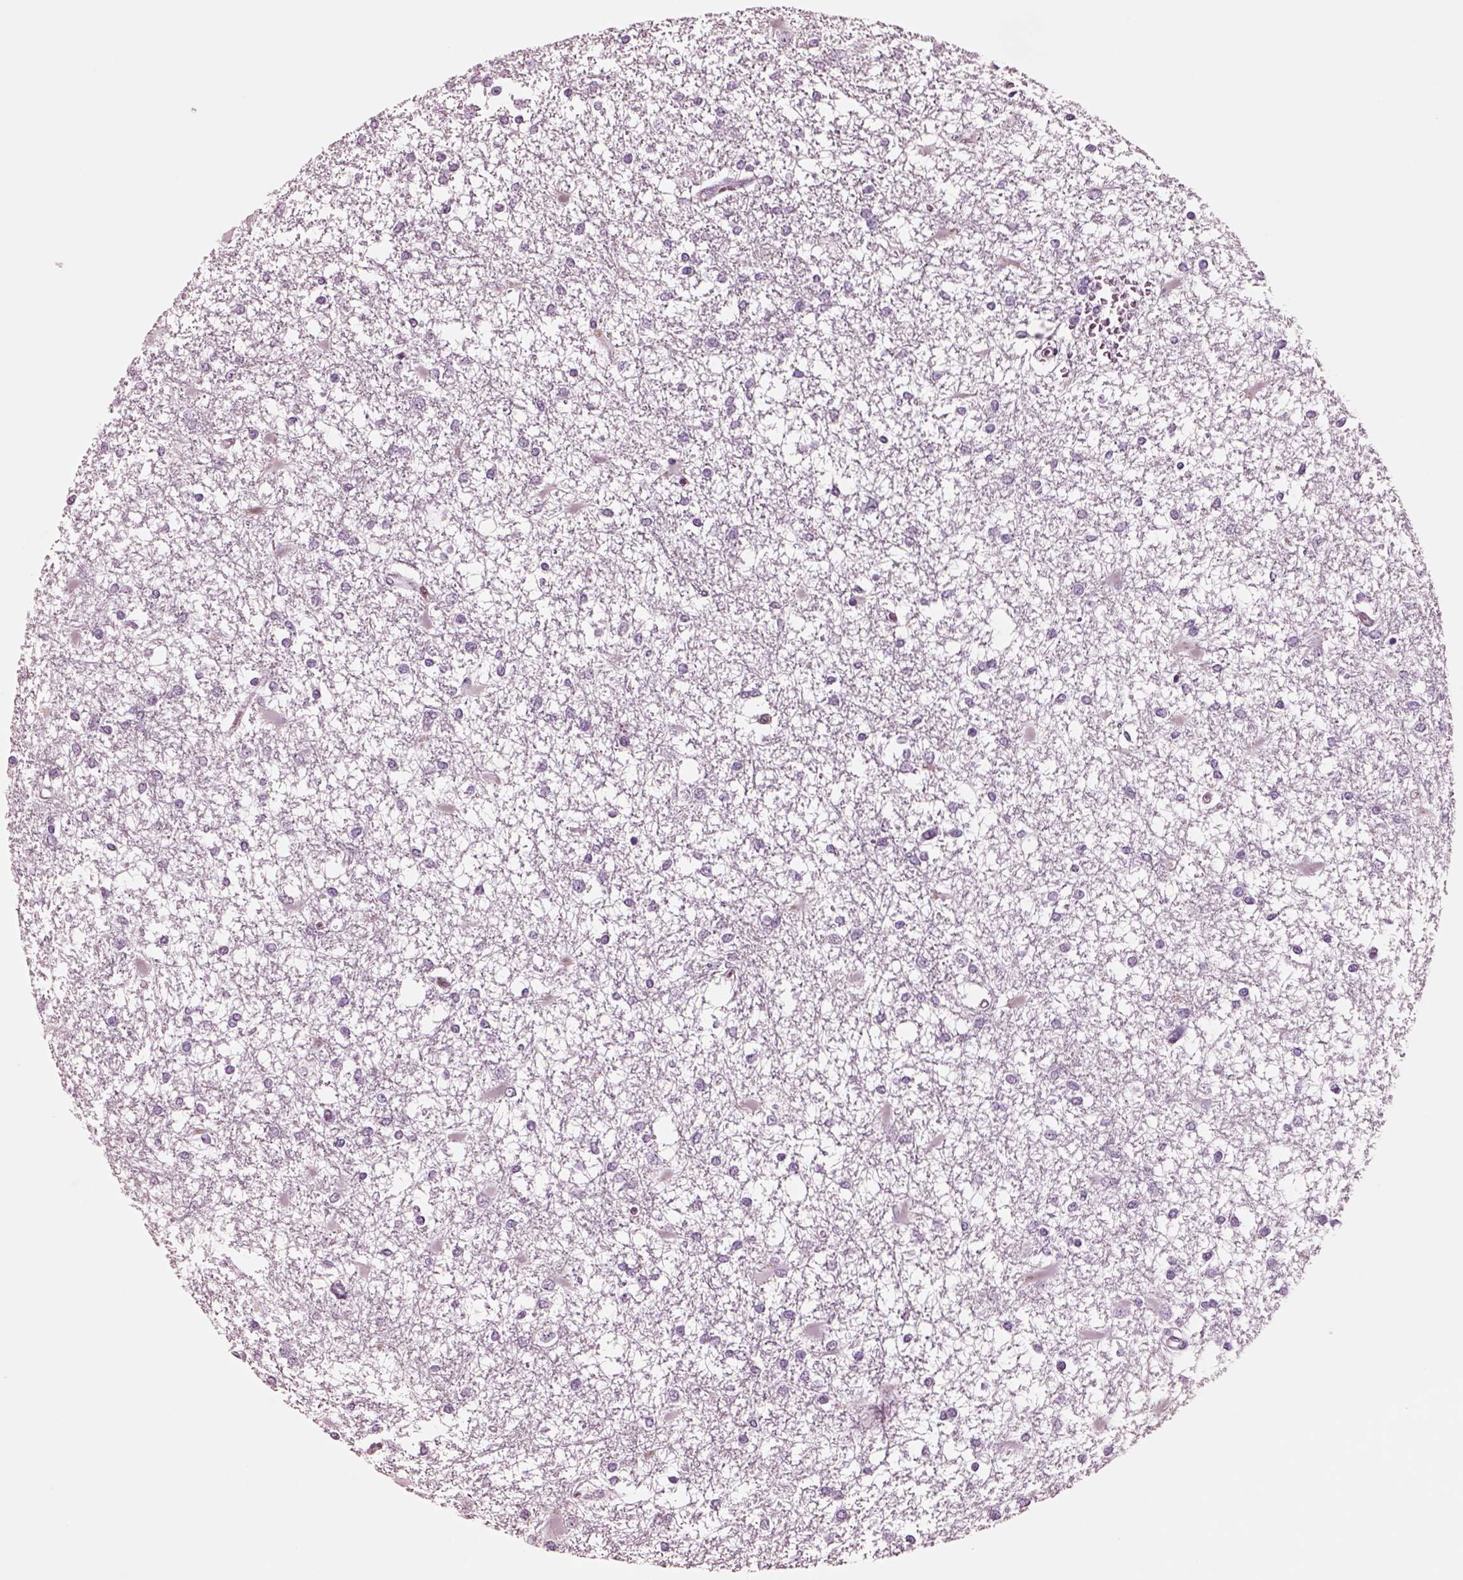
{"staining": {"intensity": "negative", "quantity": "none", "location": "none"}, "tissue": "glioma", "cell_type": "Tumor cells", "image_type": "cancer", "snomed": [{"axis": "morphology", "description": "Glioma, malignant, High grade"}, {"axis": "topography", "description": "Cerebral cortex"}], "caption": "Photomicrograph shows no protein positivity in tumor cells of glioma tissue.", "gene": "NMRK2", "patient": {"sex": "male", "age": 79}}